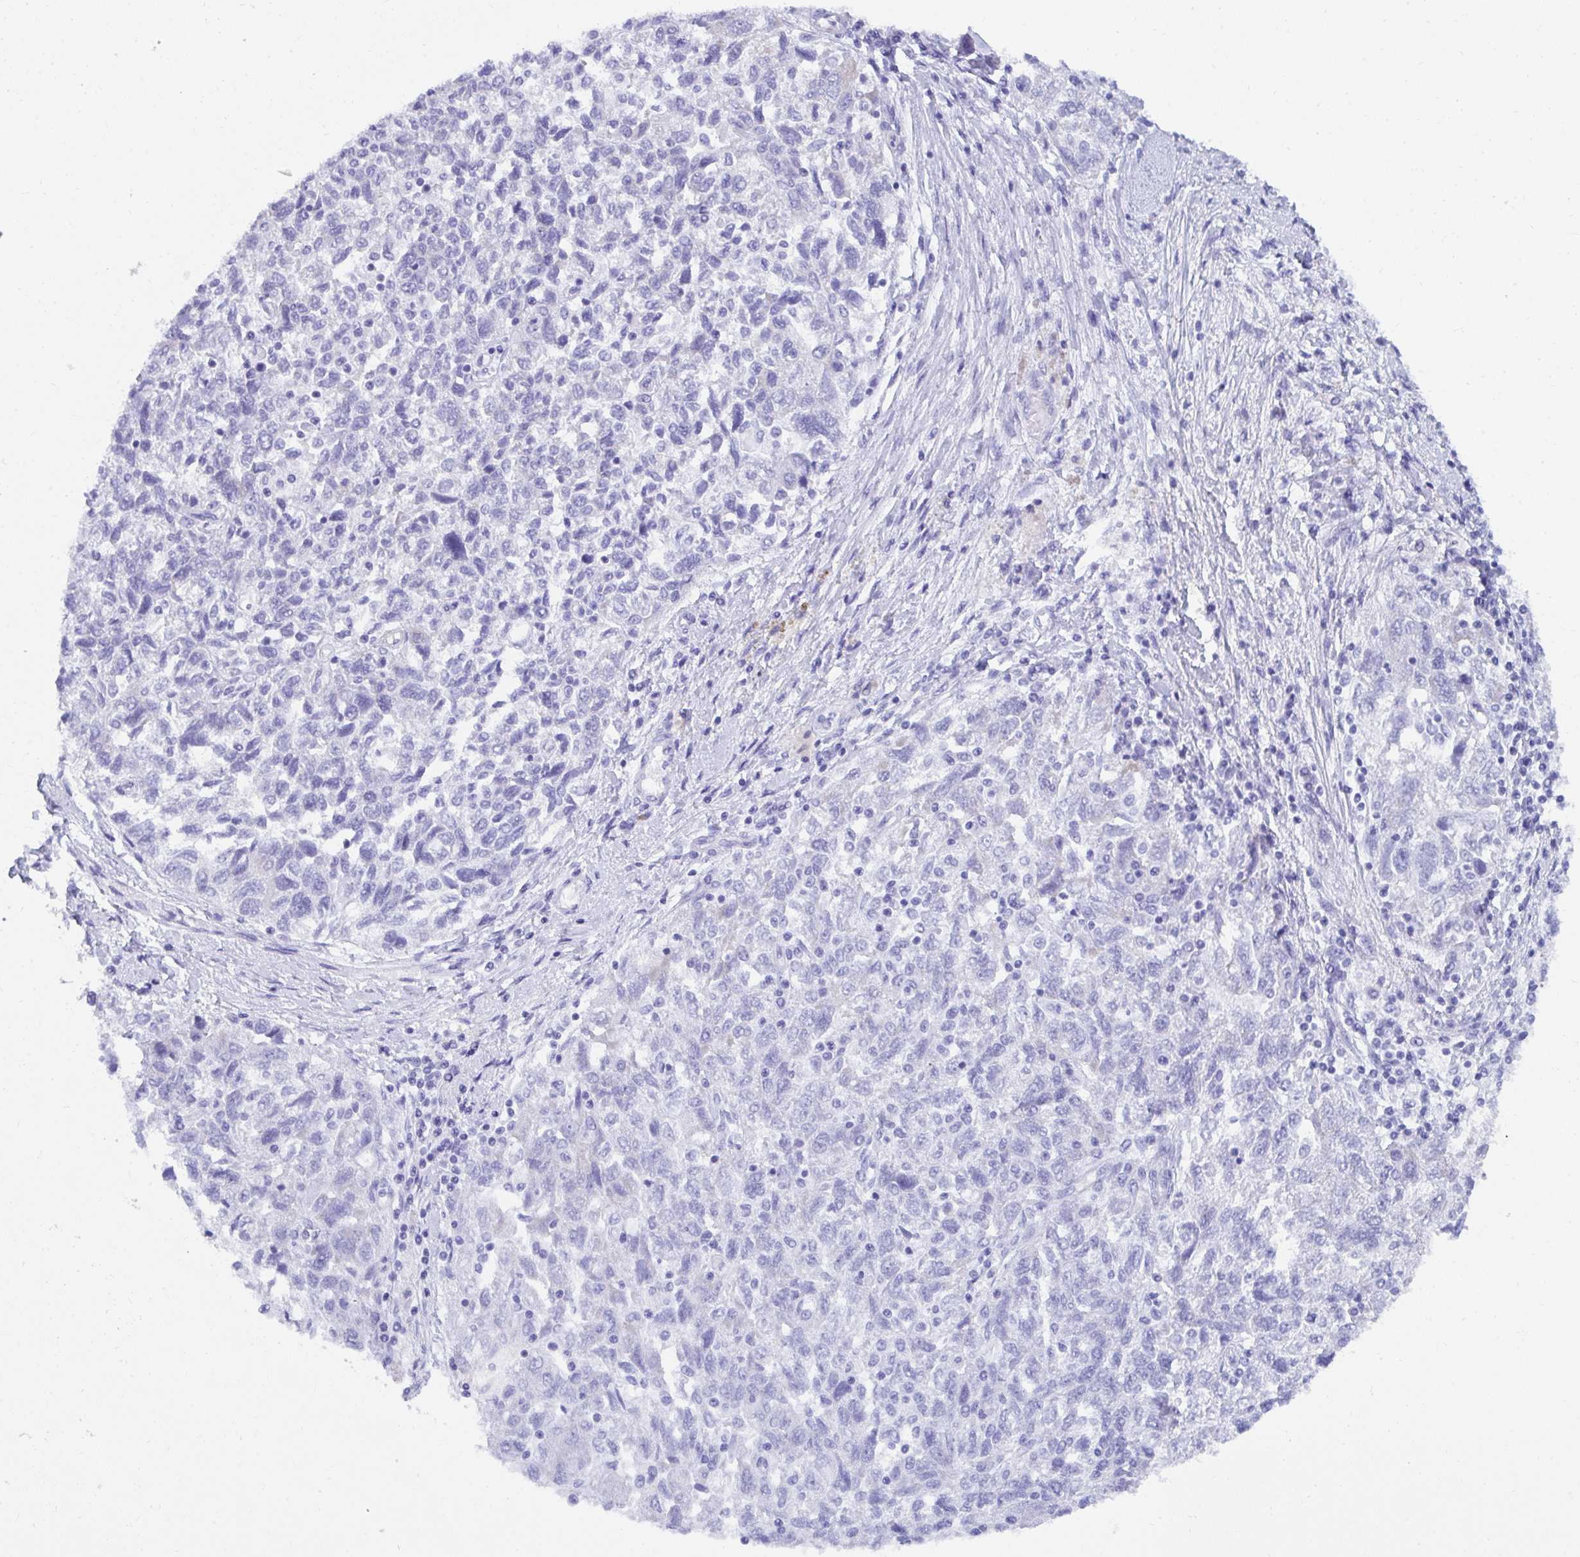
{"staining": {"intensity": "negative", "quantity": "none", "location": "none"}, "tissue": "ovarian cancer", "cell_type": "Tumor cells", "image_type": "cancer", "snomed": [{"axis": "morphology", "description": "Carcinoma, NOS"}, {"axis": "morphology", "description": "Cystadenocarcinoma, serous, NOS"}, {"axis": "topography", "description": "Ovary"}], "caption": "This is an IHC histopathology image of ovarian cancer. There is no expression in tumor cells.", "gene": "PC", "patient": {"sex": "female", "age": 69}}